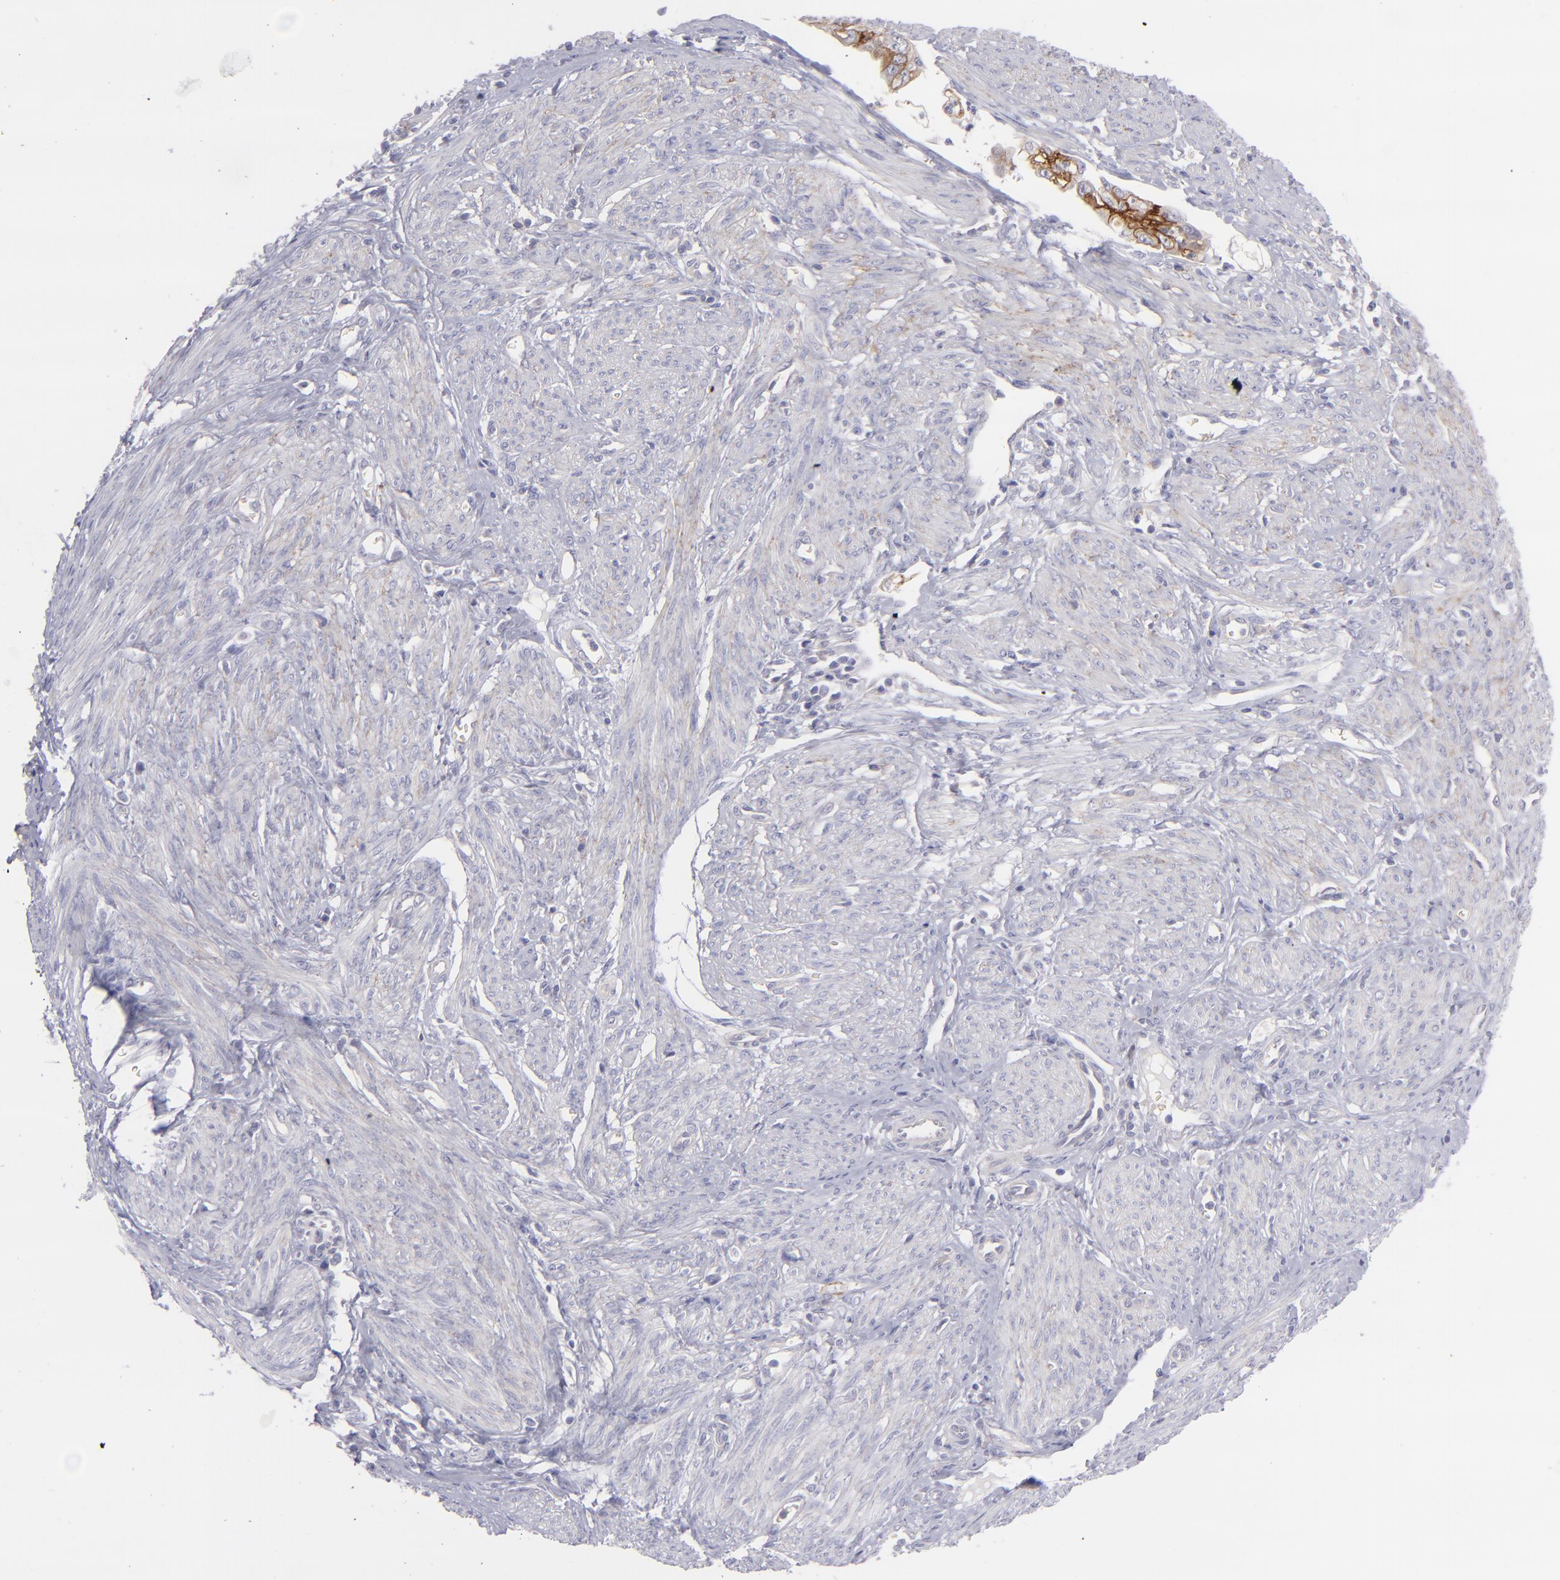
{"staining": {"intensity": "strong", "quantity": "25%-75%", "location": "cytoplasmic/membranous"}, "tissue": "endometrial cancer", "cell_type": "Tumor cells", "image_type": "cancer", "snomed": [{"axis": "morphology", "description": "Adenocarcinoma, NOS"}, {"axis": "topography", "description": "Endometrium"}], "caption": "Protein expression analysis of endometrial adenocarcinoma exhibits strong cytoplasmic/membranous expression in approximately 25%-75% of tumor cells.", "gene": "BSG", "patient": {"sex": "female", "age": 75}}